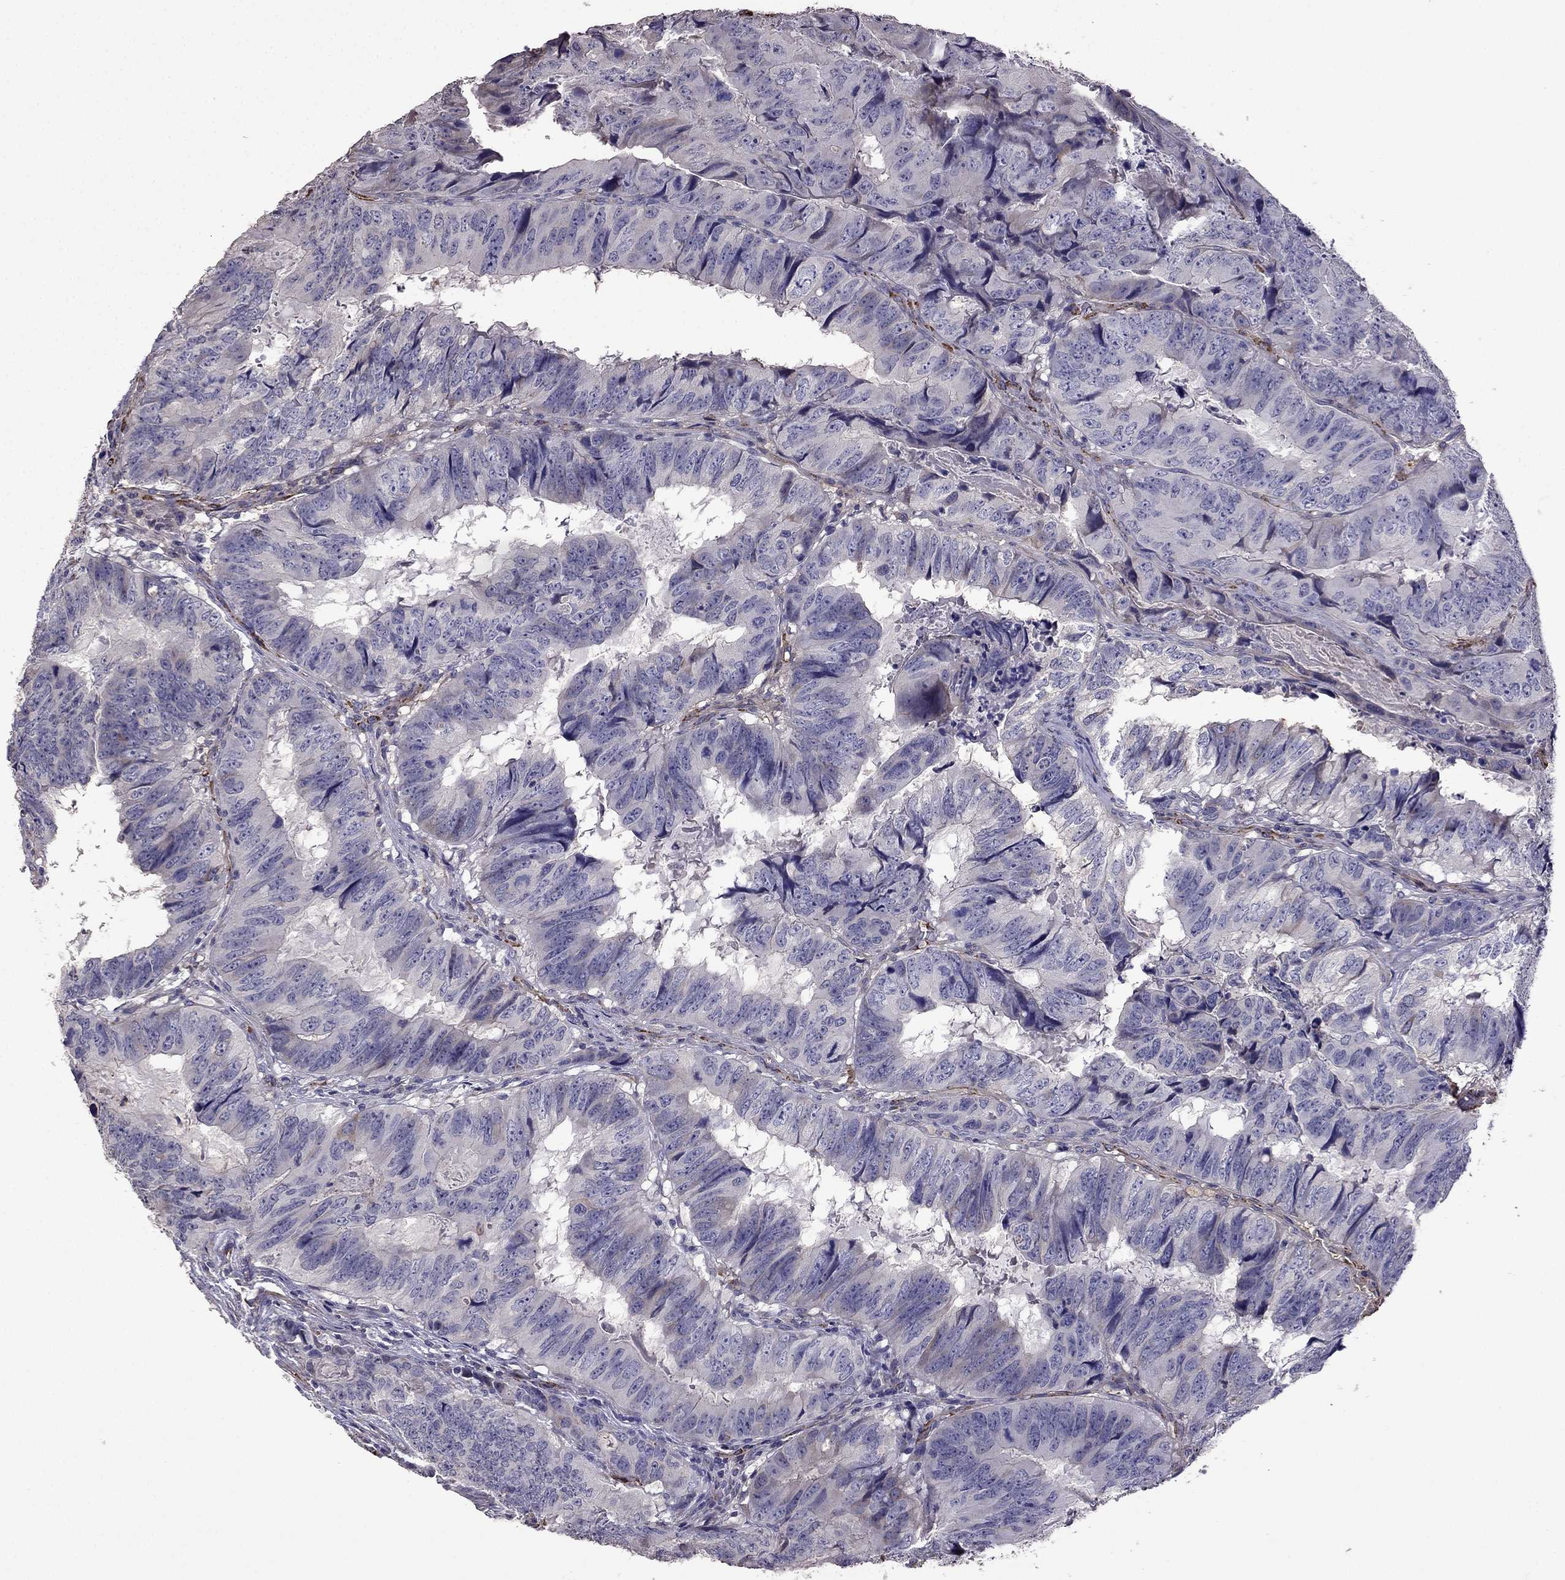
{"staining": {"intensity": "moderate", "quantity": "<25%", "location": "cytoplasmic/membranous"}, "tissue": "colorectal cancer", "cell_type": "Tumor cells", "image_type": "cancer", "snomed": [{"axis": "morphology", "description": "Adenocarcinoma, NOS"}, {"axis": "topography", "description": "Colon"}], "caption": "Colorectal cancer (adenocarcinoma) was stained to show a protein in brown. There is low levels of moderate cytoplasmic/membranous positivity in approximately <25% of tumor cells.", "gene": "CDH9", "patient": {"sex": "male", "age": 79}}